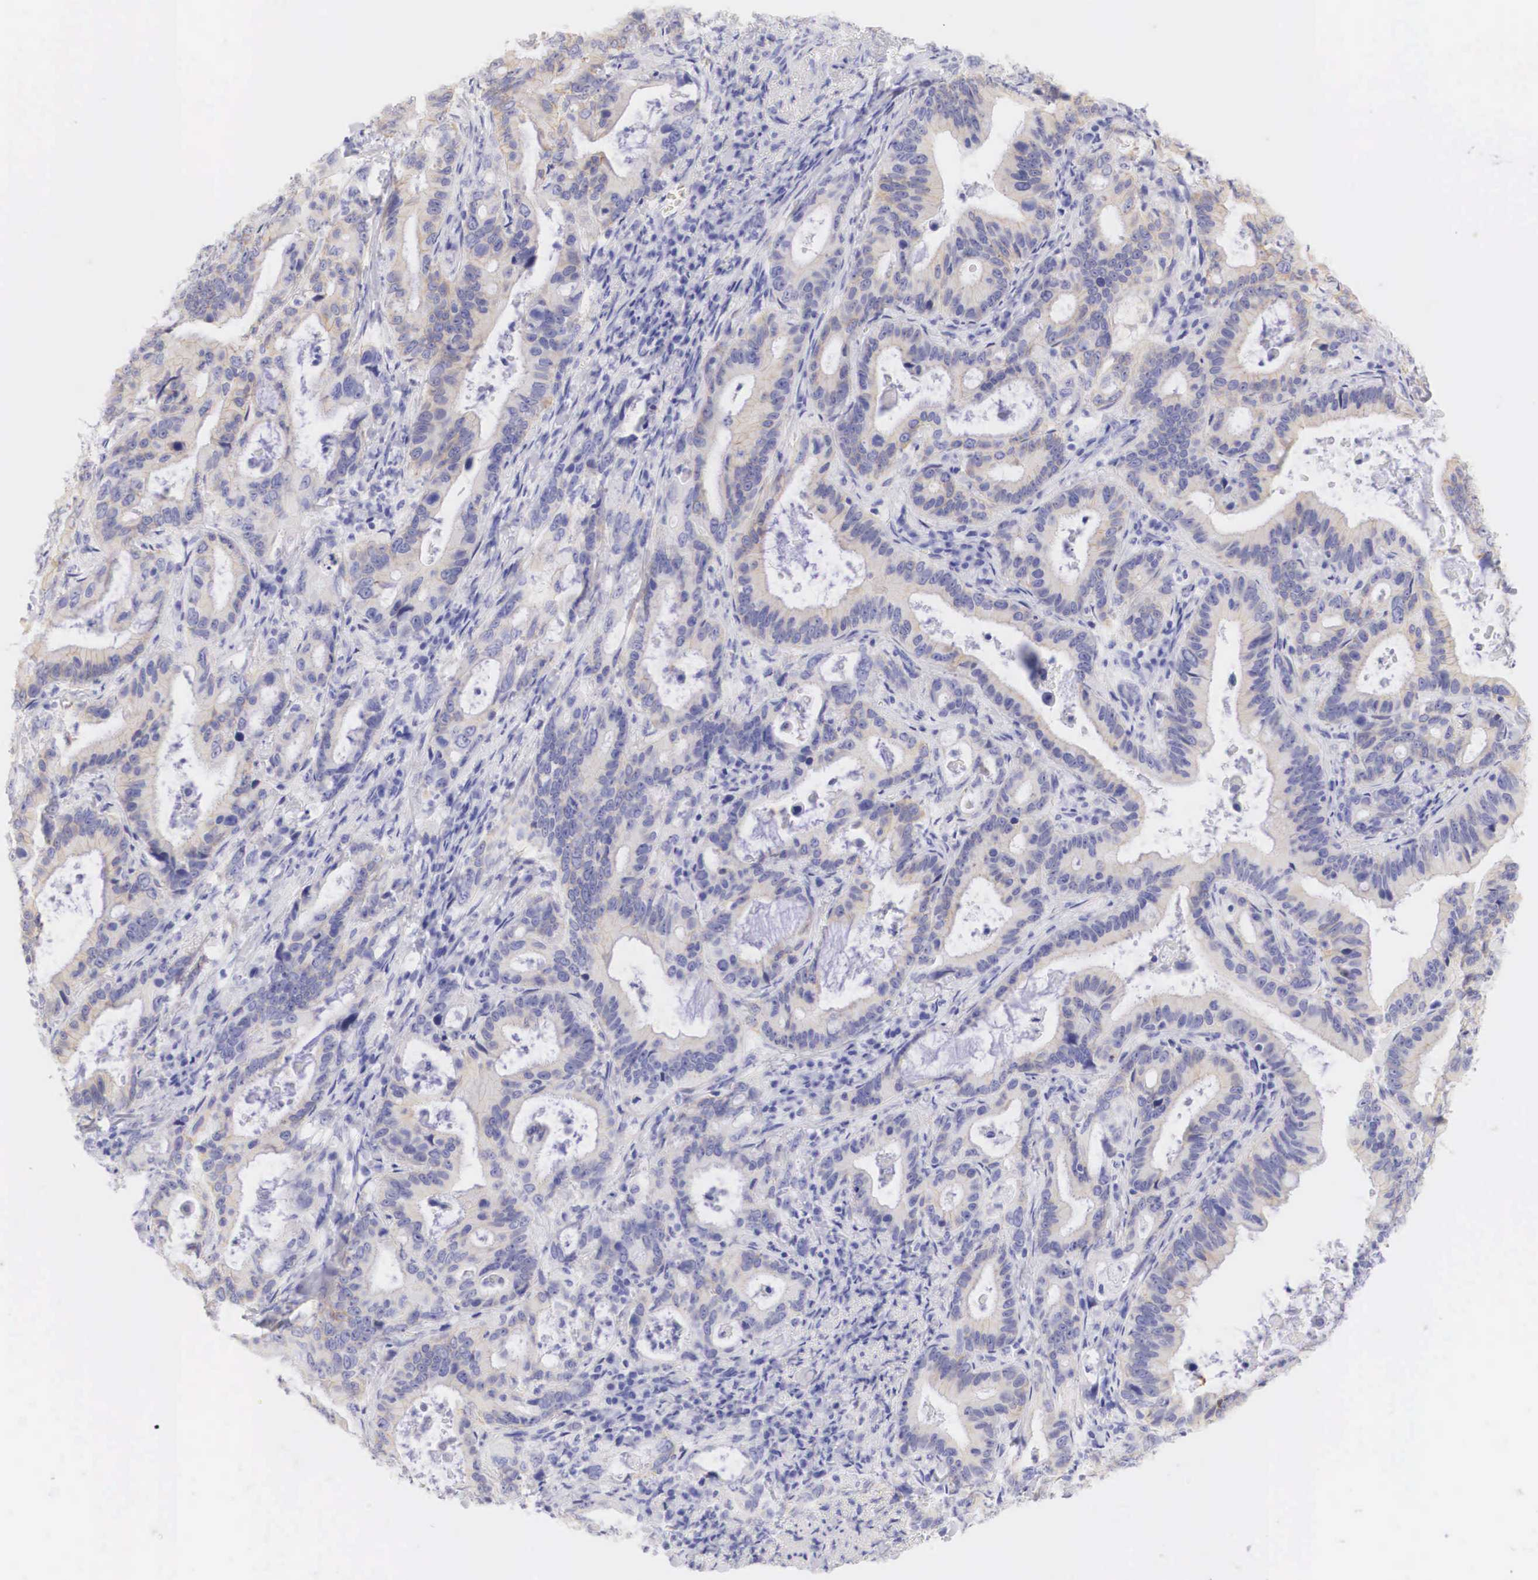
{"staining": {"intensity": "weak", "quantity": "<25%", "location": "cytoplasmic/membranous"}, "tissue": "stomach cancer", "cell_type": "Tumor cells", "image_type": "cancer", "snomed": [{"axis": "morphology", "description": "Adenocarcinoma, NOS"}, {"axis": "topography", "description": "Stomach, upper"}], "caption": "An immunohistochemistry (IHC) image of stomach cancer (adenocarcinoma) is shown. There is no staining in tumor cells of stomach cancer (adenocarcinoma).", "gene": "ERBB2", "patient": {"sex": "male", "age": 63}}